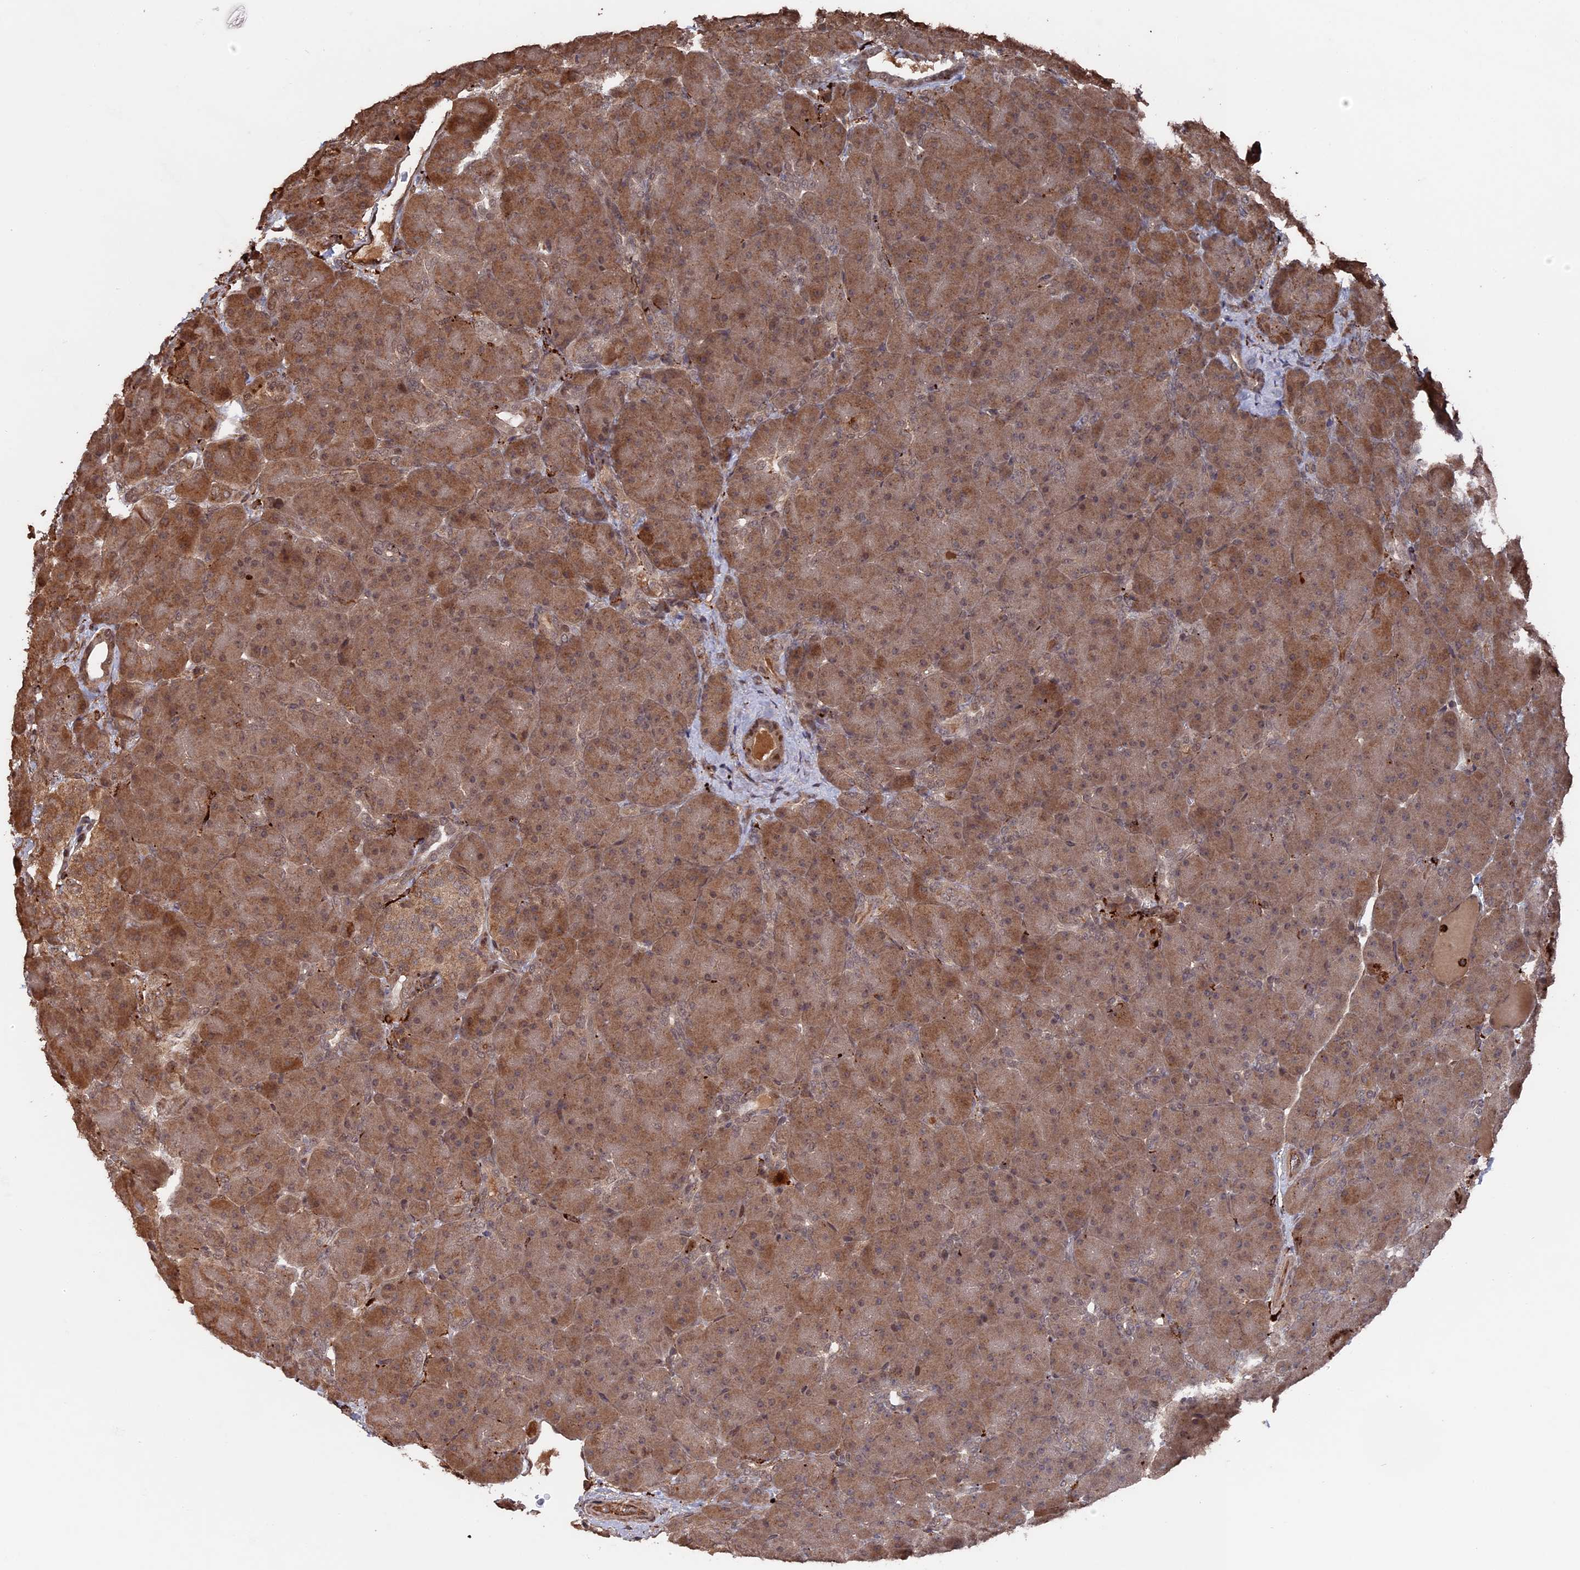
{"staining": {"intensity": "moderate", "quantity": ">75%", "location": "cytoplasmic/membranous,nuclear"}, "tissue": "pancreas", "cell_type": "Exocrine glandular cells", "image_type": "normal", "snomed": [{"axis": "morphology", "description": "Normal tissue, NOS"}, {"axis": "topography", "description": "Pancreas"}], "caption": "About >75% of exocrine glandular cells in normal human pancreas exhibit moderate cytoplasmic/membranous,nuclear protein expression as visualized by brown immunohistochemical staining.", "gene": "TELO2", "patient": {"sex": "male", "age": 66}}